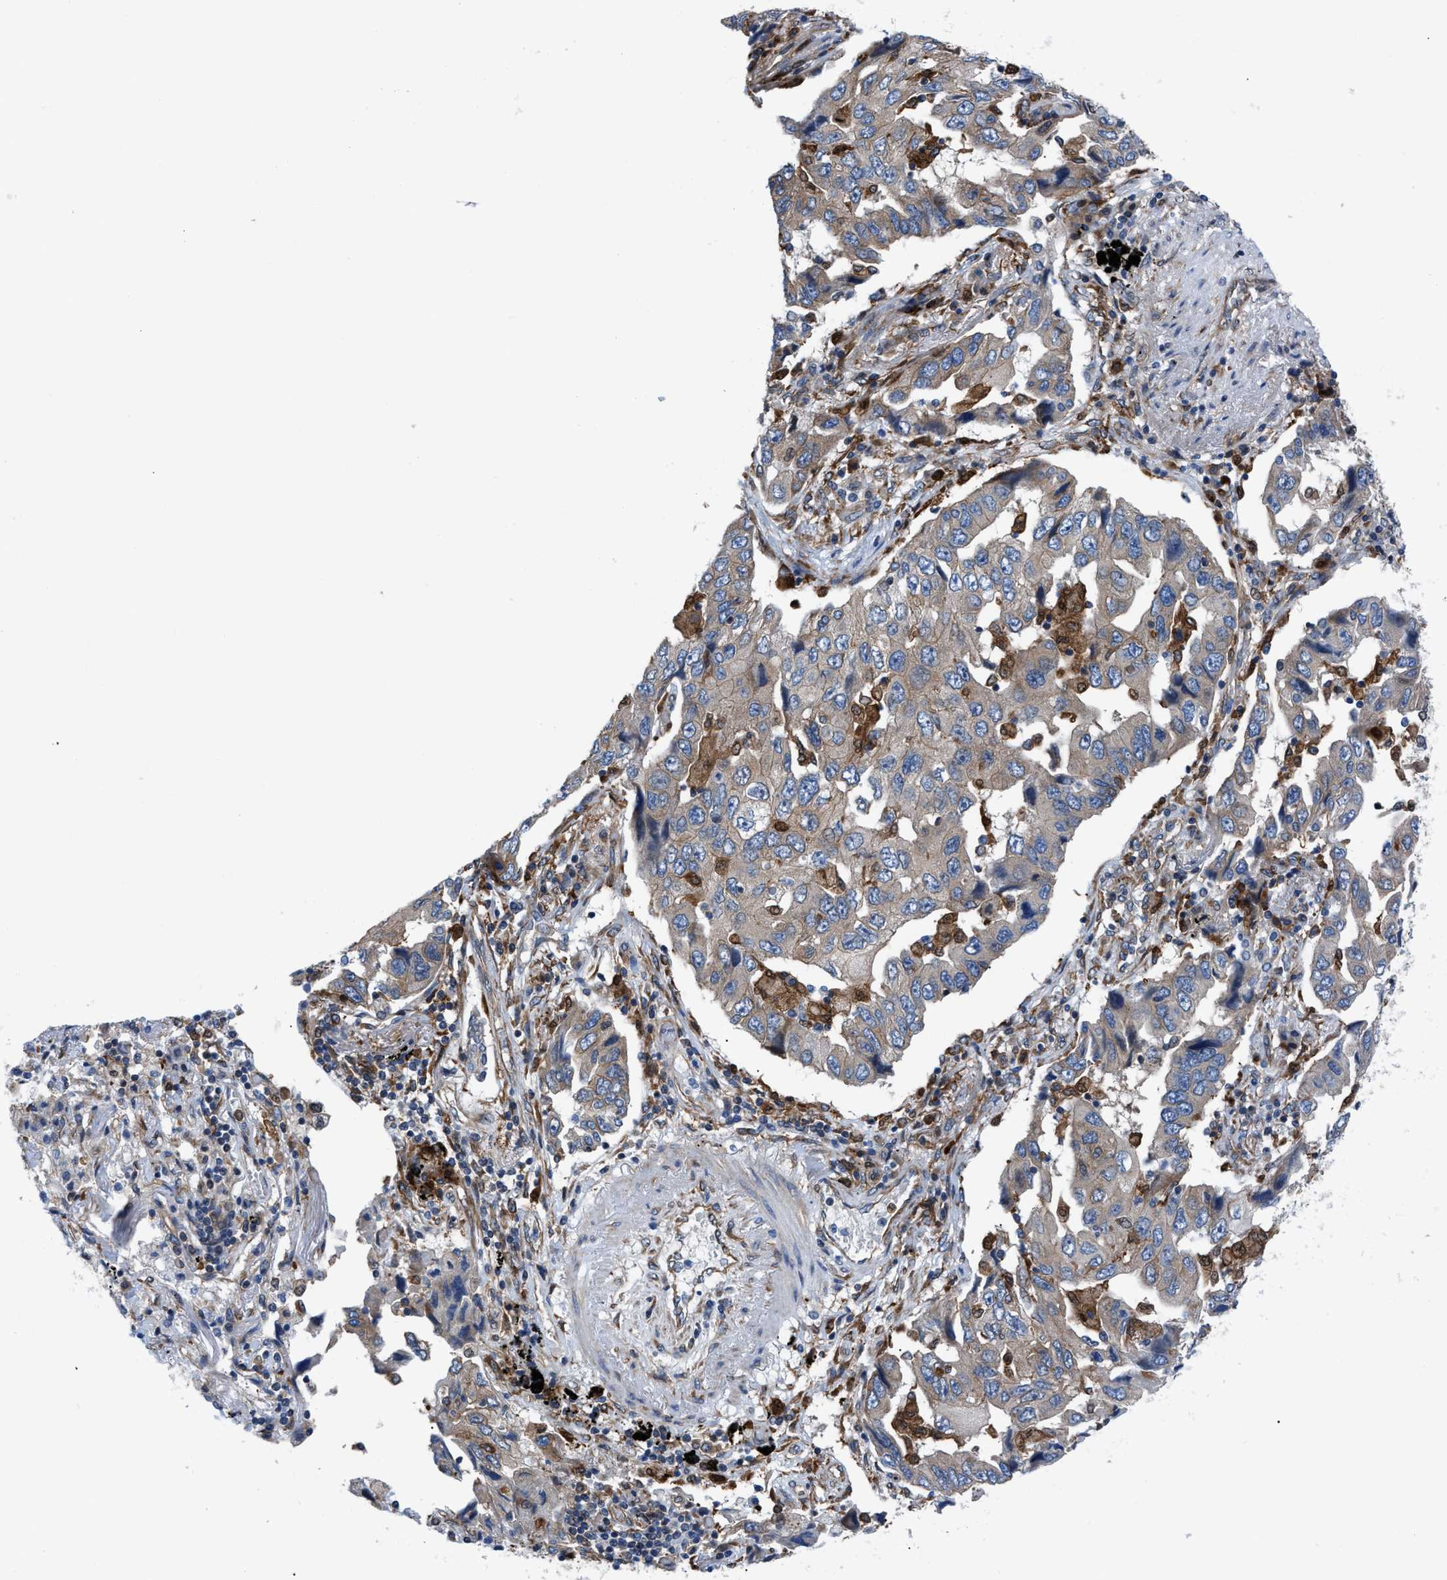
{"staining": {"intensity": "moderate", "quantity": ">75%", "location": "cytoplasmic/membranous"}, "tissue": "lung cancer", "cell_type": "Tumor cells", "image_type": "cancer", "snomed": [{"axis": "morphology", "description": "Adenocarcinoma, NOS"}, {"axis": "topography", "description": "Lung"}], "caption": "Moderate cytoplasmic/membranous expression is present in about >75% of tumor cells in lung cancer. The staining was performed using DAB, with brown indicating positive protein expression. Nuclei are stained blue with hematoxylin.", "gene": "DMAC1", "patient": {"sex": "female", "age": 65}}